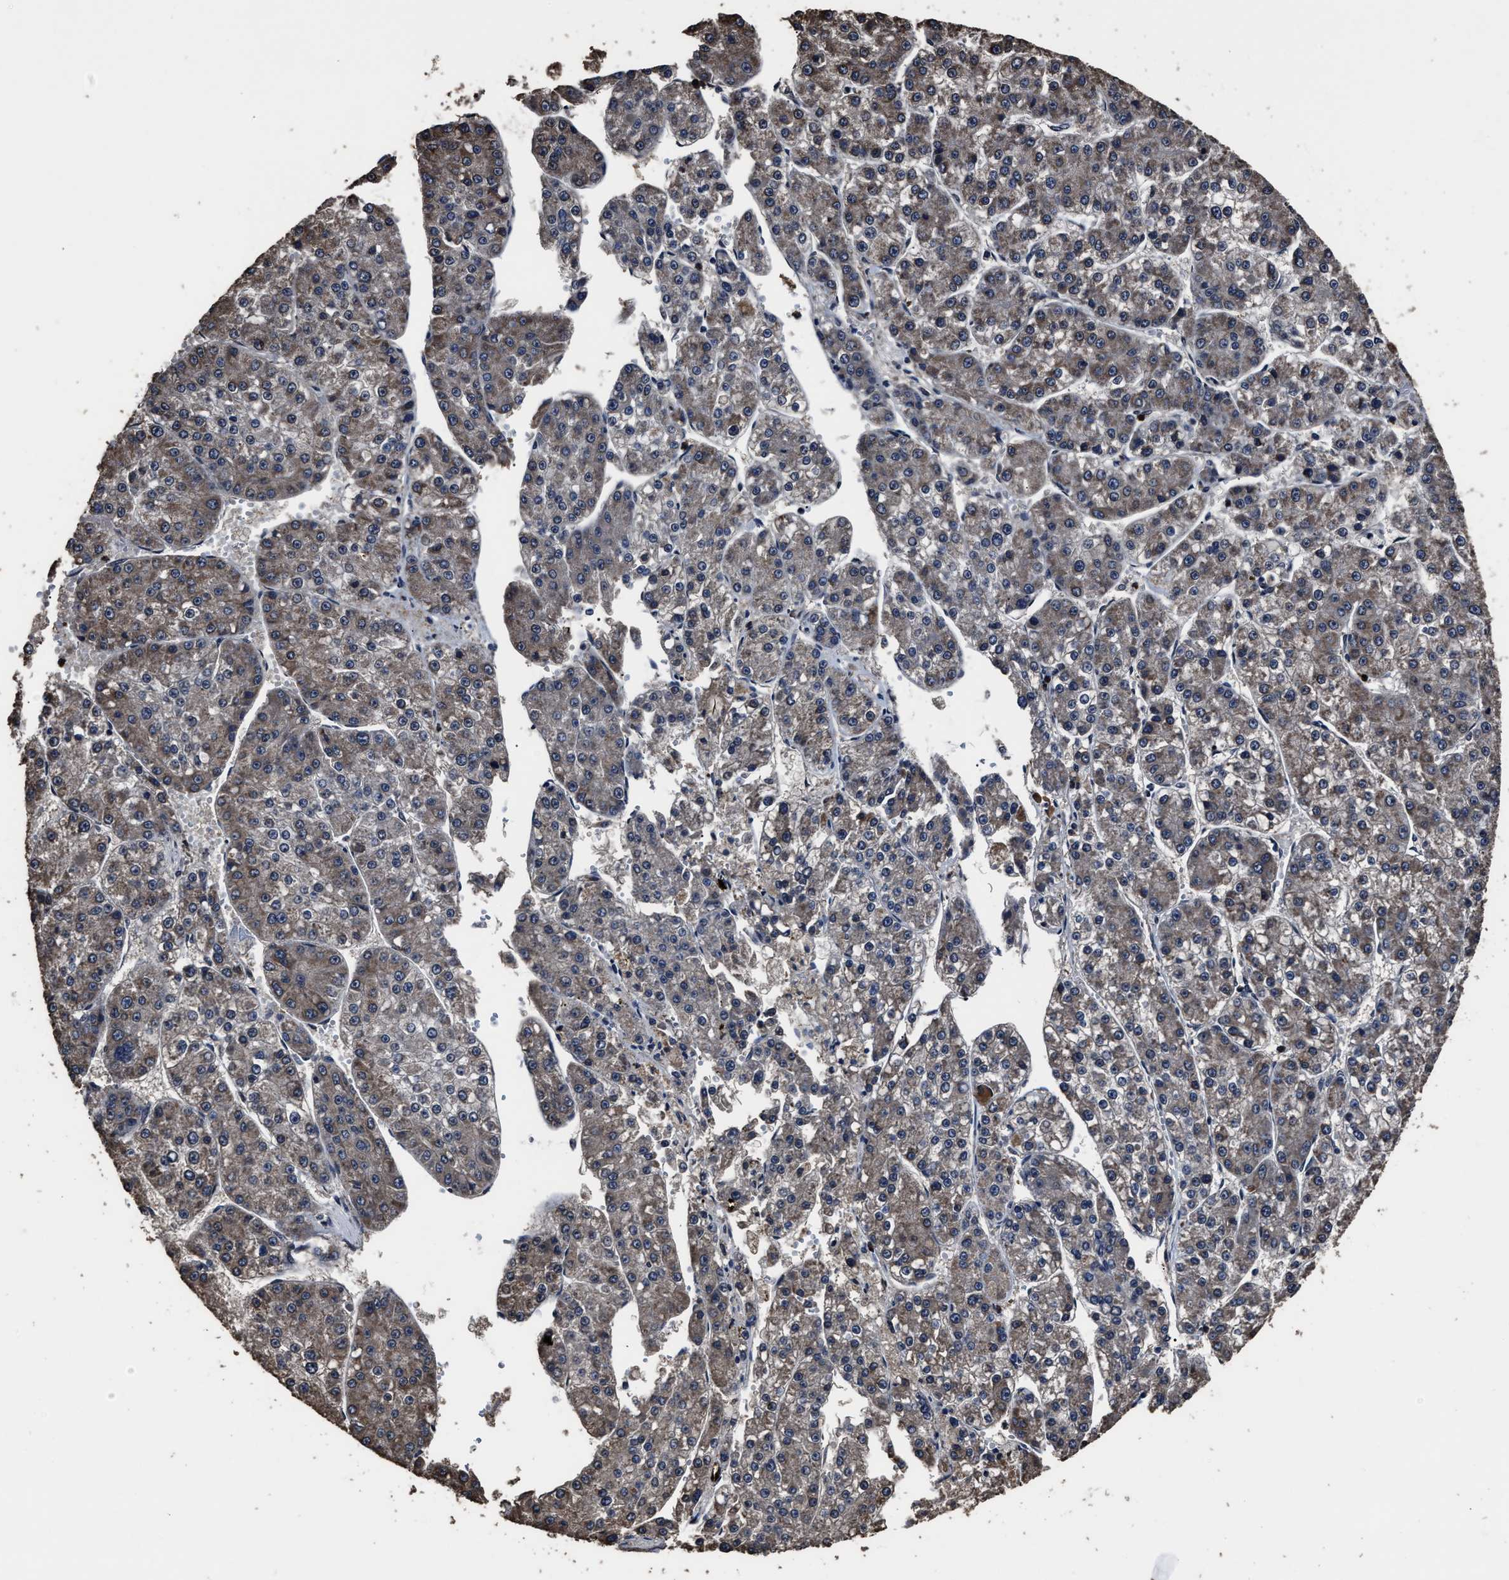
{"staining": {"intensity": "moderate", "quantity": ">75%", "location": "cytoplasmic/membranous"}, "tissue": "liver cancer", "cell_type": "Tumor cells", "image_type": "cancer", "snomed": [{"axis": "morphology", "description": "Carcinoma, Hepatocellular, NOS"}, {"axis": "topography", "description": "Liver"}], "caption": "IHC staining of liver hepatocellular carcinoma, which displays medium levels of moderate cytoplasmic/membranous positivity in about >75% of tumor cells indicating moderate cytoplasmic/membranous protein expression. The staining was performed using DAB (brown) for protein detection and nuclei were counterstained in hematoxylin (blue).", "gene": "RSBN1L", "patient": {"sex": "female", "age": 73}}